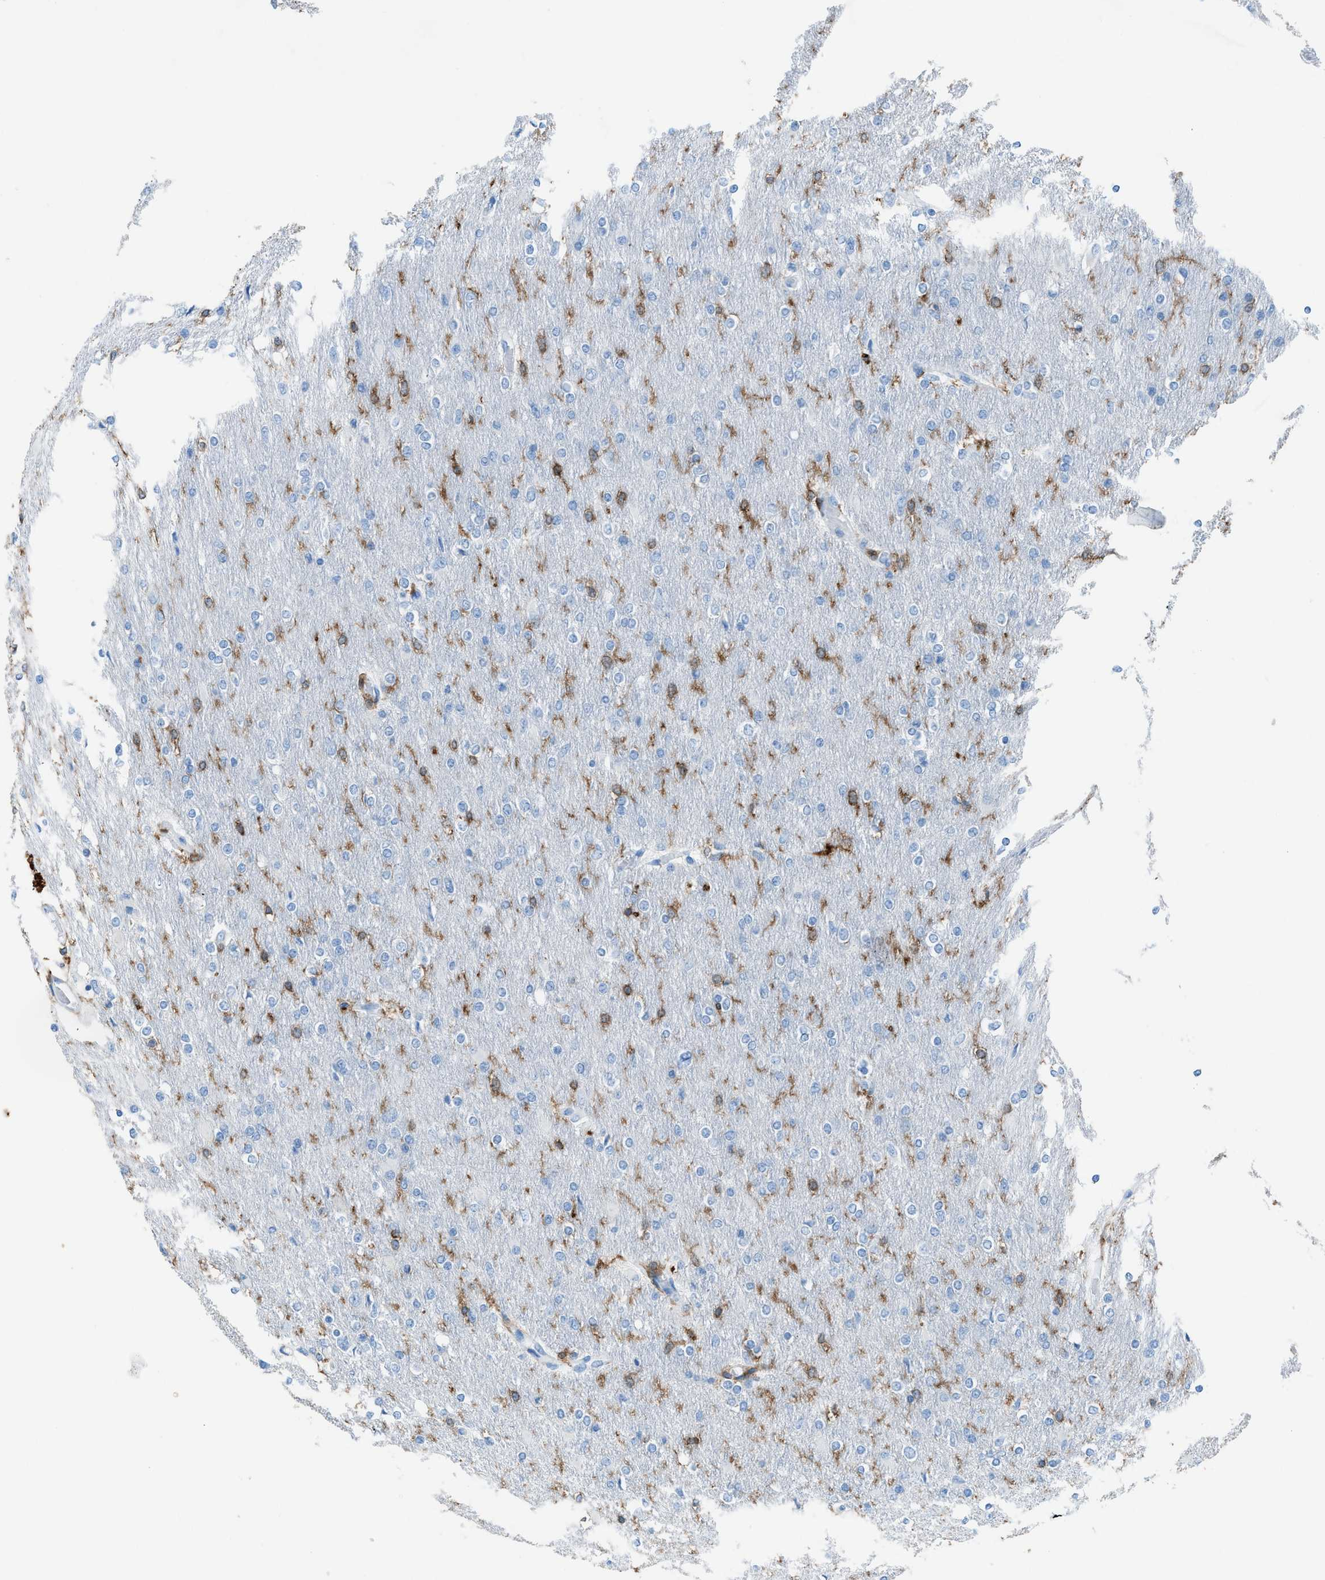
{"staining": {"intensity": "moderate", "quantity": "25%-75%", "location": "cytoplasmic/membranous"}, "tissue": "glioma", "cell_type": "Tumor cells", "image_type": "cancer", "snomed": [{"axis": "morphology", "description": "Glioma, malignant, High grade"}, {"axis": "topography", "description": "Cerebral cortex"}], "caption": "This is a histology image of IHC staining of glioma, which shows moderate staining in the cytoplasmic/membranous of tumor cells.", "gene": "ITGB2", "patient": {"sex": "female", "age": 36}}